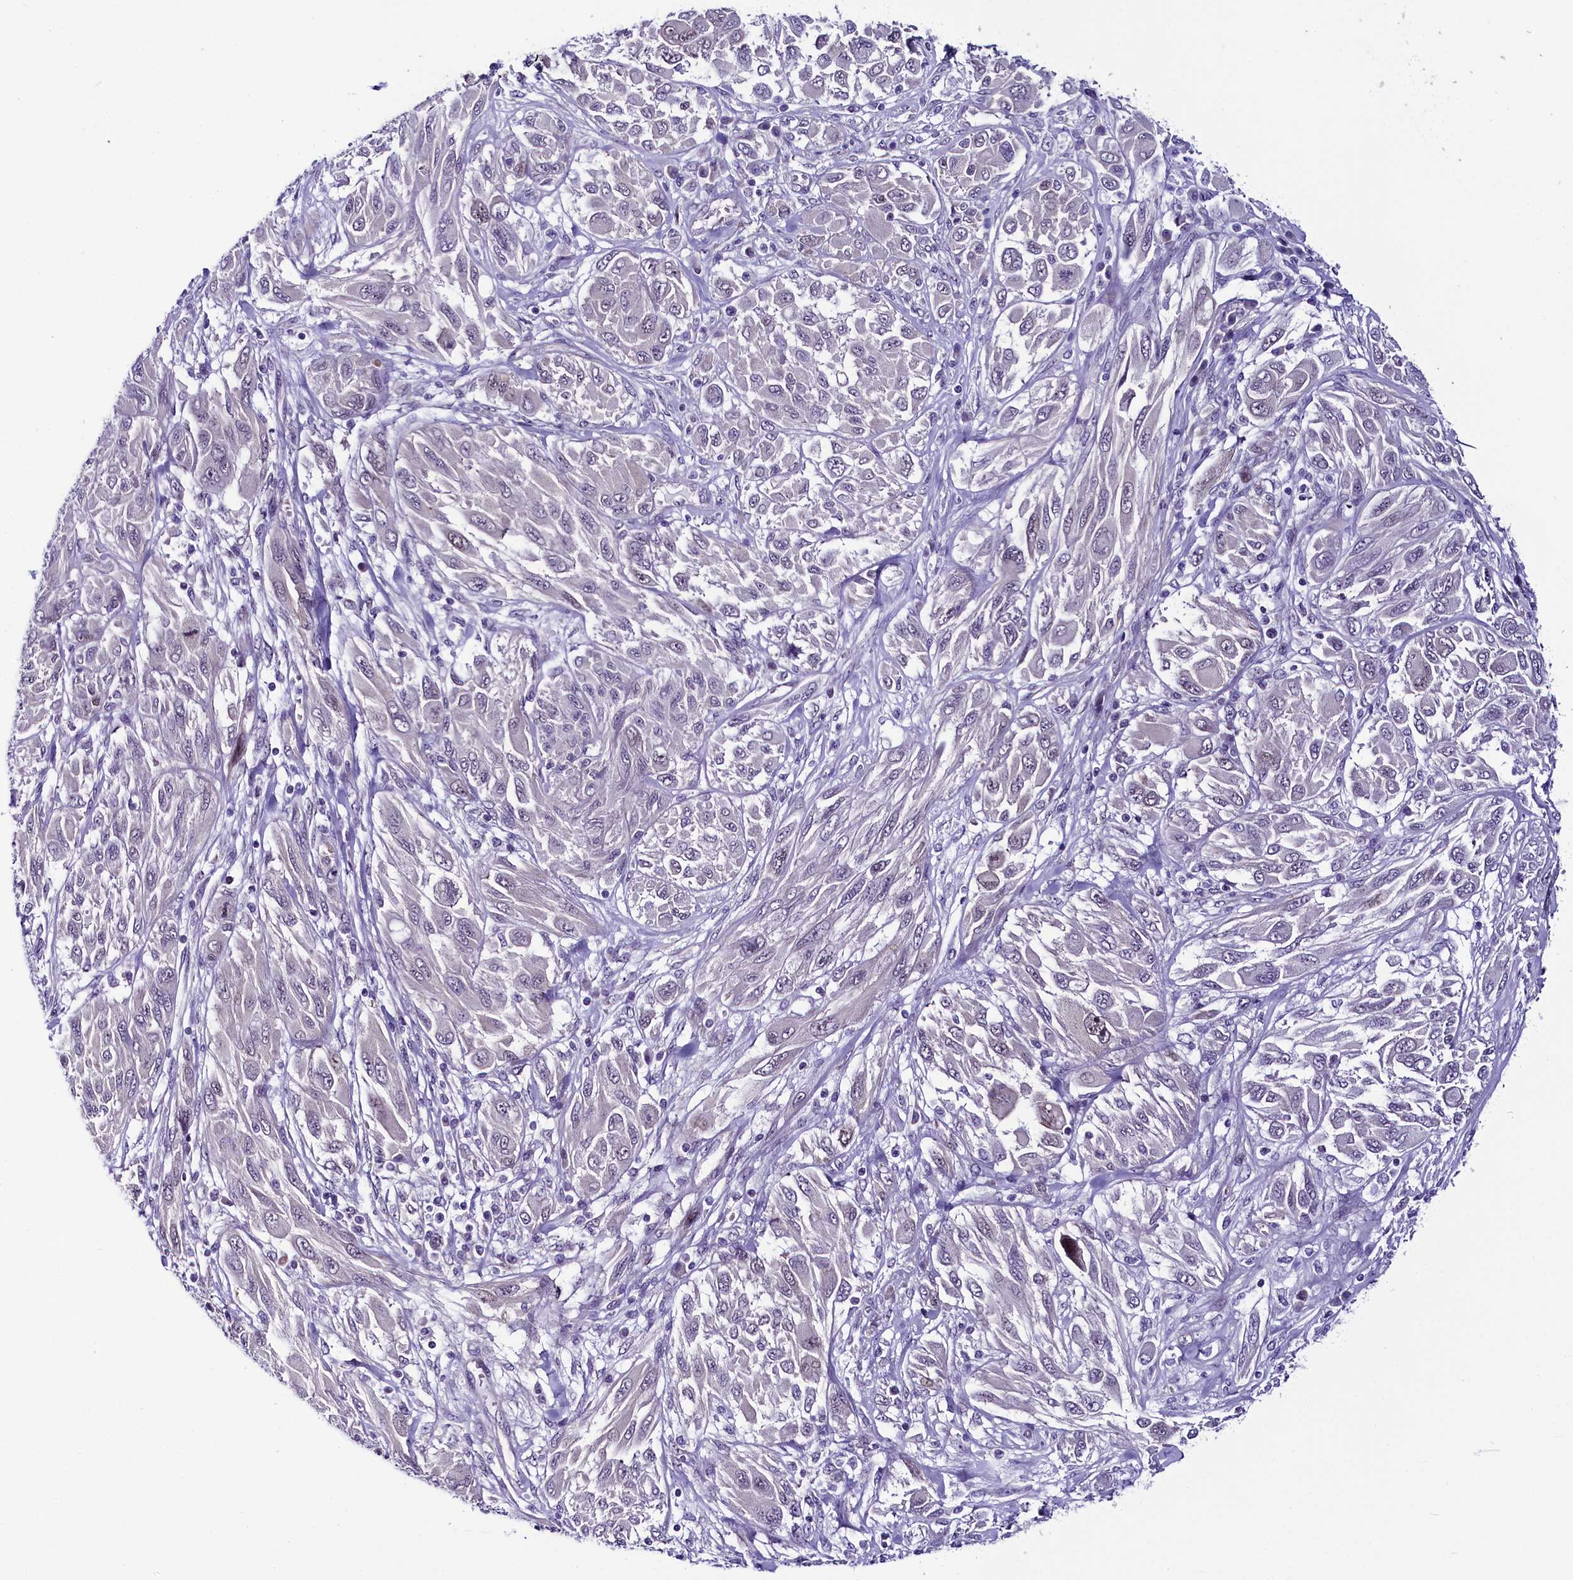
{"staining": {"intensity": "negative", "quantity": "none", "location": "none"}, "tissue": "melanoma", "cell_type": "Tumor cells", "image_type": "cancer", "snomed": [{"axis": "morphology", "description": "Malignant melanoma, NOS"}, {"axis": "topography", "description": "Skin"}], "caption": "IHC of melanoma reveals no positivity in tumor cells. Nuclei are stained in blue.", "gene": "CCDC106", "patient": {"sex": "female", "age": 91}}